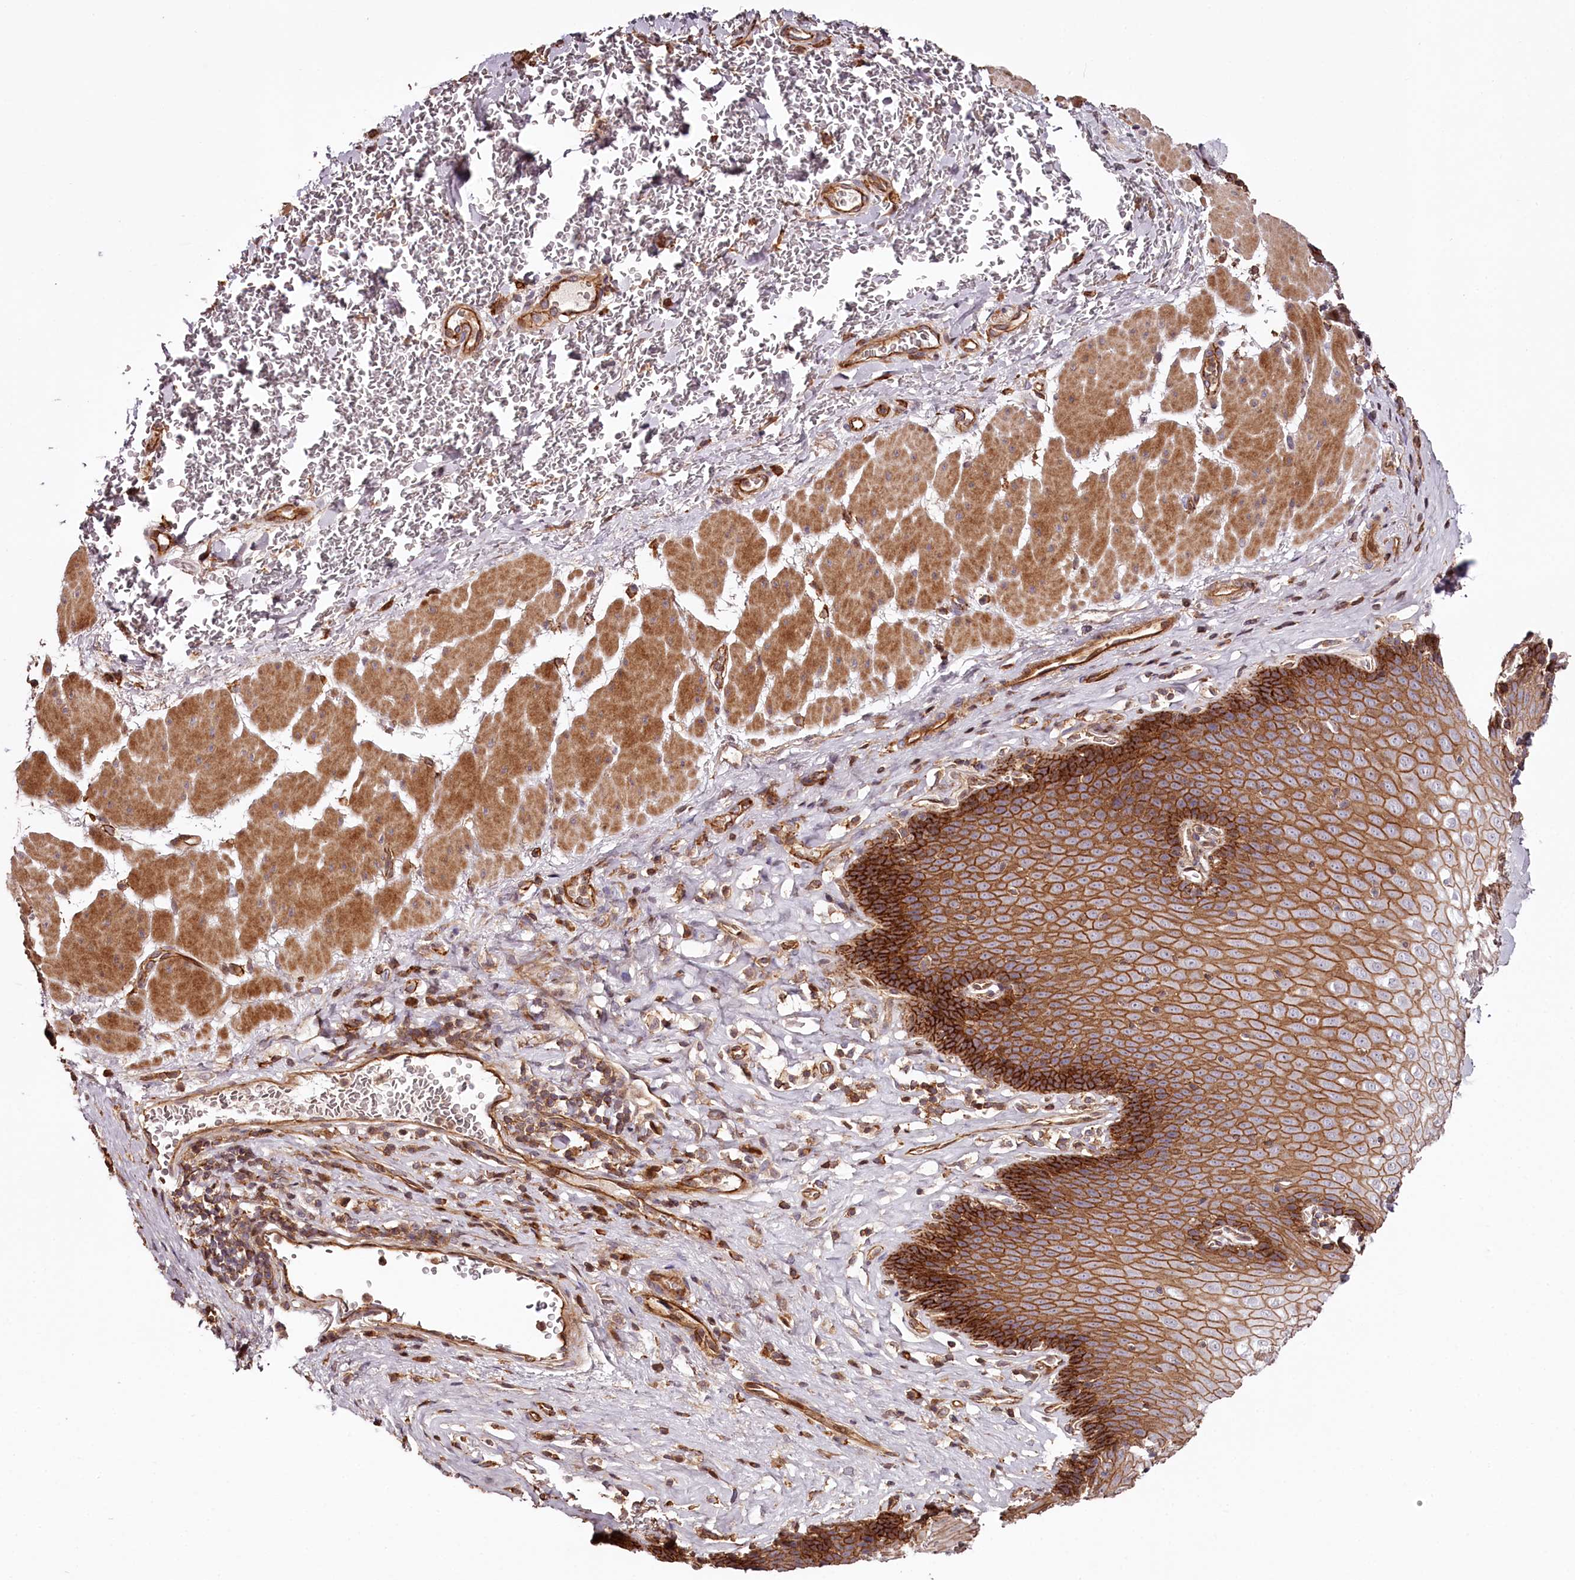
{"staining": {"intensity": "strong", "quantity": ">75%", "location": "cytoplasmic/membranous"}, "tissue": "esophagus", "cell_type": "Squamous epithelial cells", "image_type": "normal", "snomed": [{"axis": "morphology", "description": "Normal tissue, NOS"}, {"axis": "topography", "description": "Esophagus"}], "caption": "Immunohistochemistry (IHC) histopathology image of normal esophagus stained for a protein (brown), which exhibits high levels of strong cytoplasmic/membranous staining in about >75% of squamous epithelial cells.", "gene": "KIF14", "patient": {"sex": "female", "age": 66}}